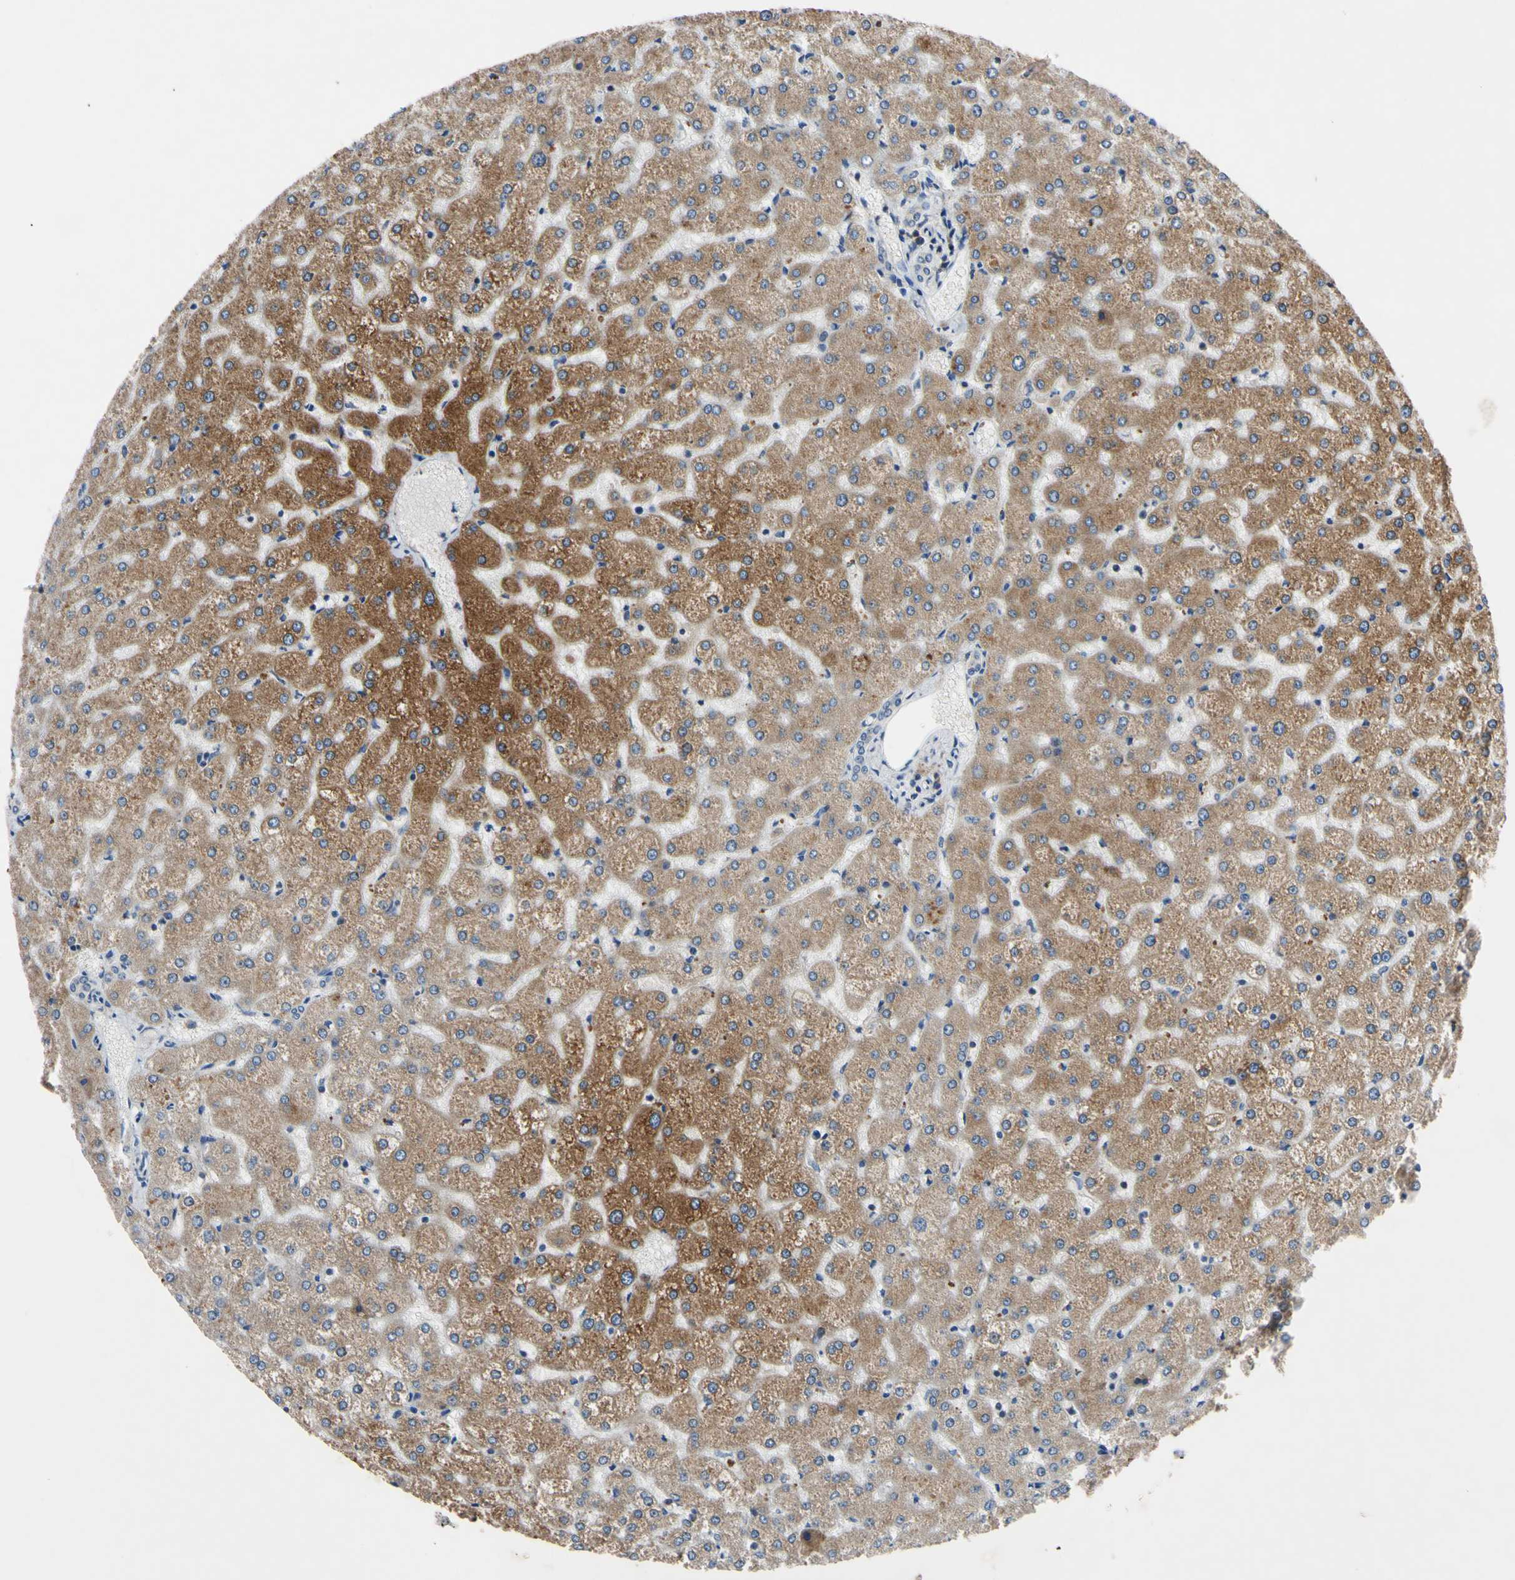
{"staining": {"intensity": "negative", "quantity": "none", "location": "none"}, "tissue": "liver", "cell_type": "Cholangiocytes", "image_type": "normal", "snomed": [{"axis": "morphology", "description": "Normal tissue, NOS"}, {"axis": "topography", "description": "Liver"}], "caption": "Immunohistochemical staining of unremarkable human liver demonstrates no significant staining in cholangiocytes. The staining was performed using DAB (3,3'-diaminobenzidine) to visualize the protein expression in brown, while the nuclei were stained in blue with hematoxylin (Magnification: 20x).", "gene": "PNKD", "patient": {"sex": "female", "age": 32}}